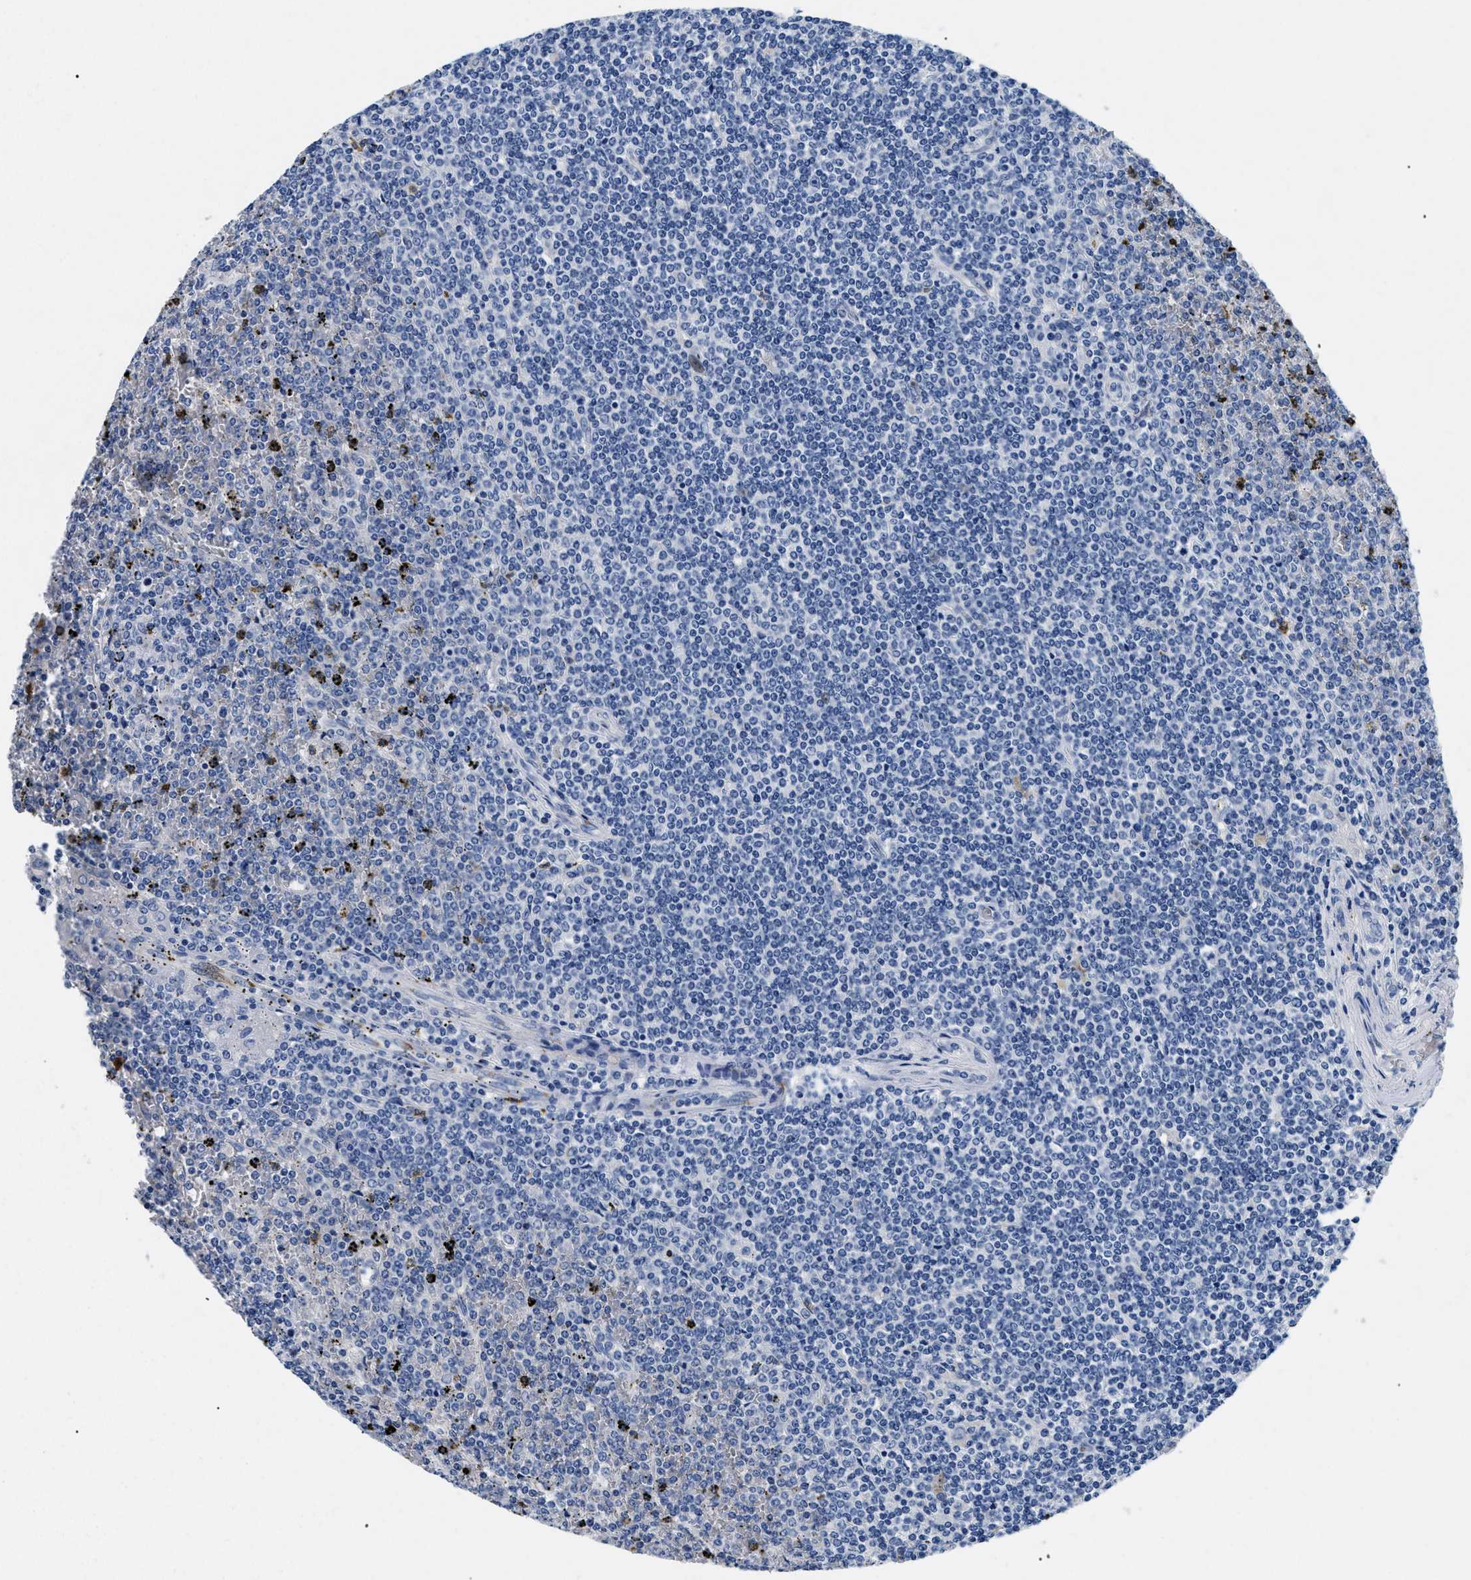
{"staining": {"intensity": "negative", "quantity": "none", "location": "none"}, "tissue": "lymphoma", "cell_type": "Tumor cells", "image_type": "cancer", "snomed": [{"axis": "morphology", "description": "Malignant lymphoma, non-Hodgkin's type, Low grade"}, {"axis": "topography", "description": "Spleen"}], "caption": "The image reveals no significant positivity in tumor cells of lymphoma.", "gene": "LAMA3", "patient": {"sex": "female", "age": 19}}